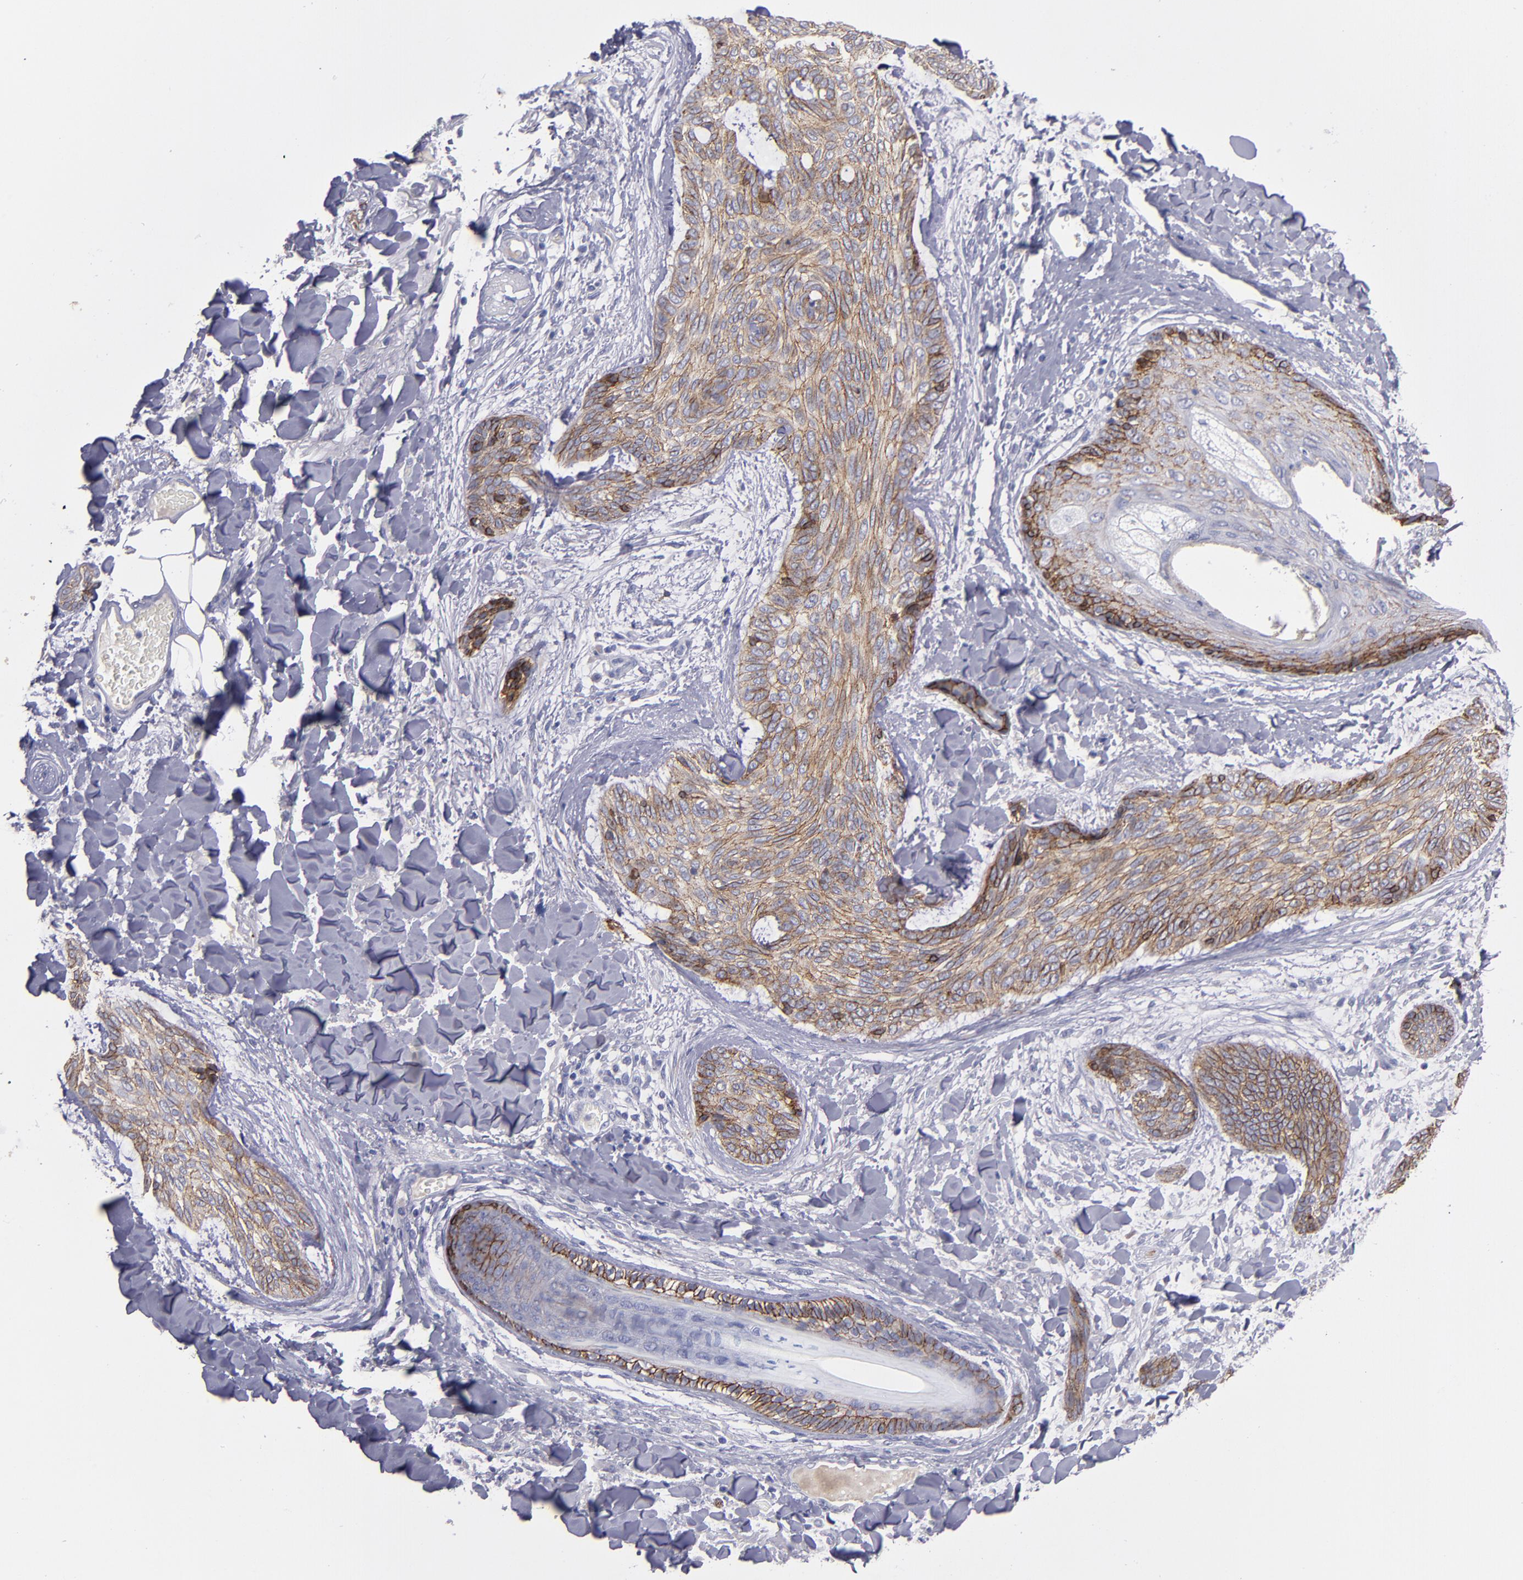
{"staining": {"intensity": "moderate", "quantity": ">75%", "location": "cytoplasmic/membranous"}, "tissue": "skin cancer", "cell_type": "Tumor cells", "image_type": "cancer", "snomed": [{"axis": "morphology", "description": "Normal tissue, NOS"}, {"axis": "morphology", "description": "Basal cell carcinoma"}, {"axis": "topography", "description": "Skin"}], "caption": "Immunohistochemical staining of human basal cell carcinoma (skin) shows medium levels of moderate cytoplasmic/membranous protein positivity in approximately >75% of tumor cells. (DAB IHC with brightfield microscopy, high magnification).", "gene": "CDH3", "patient": {"sex": "female", "age": 71}}